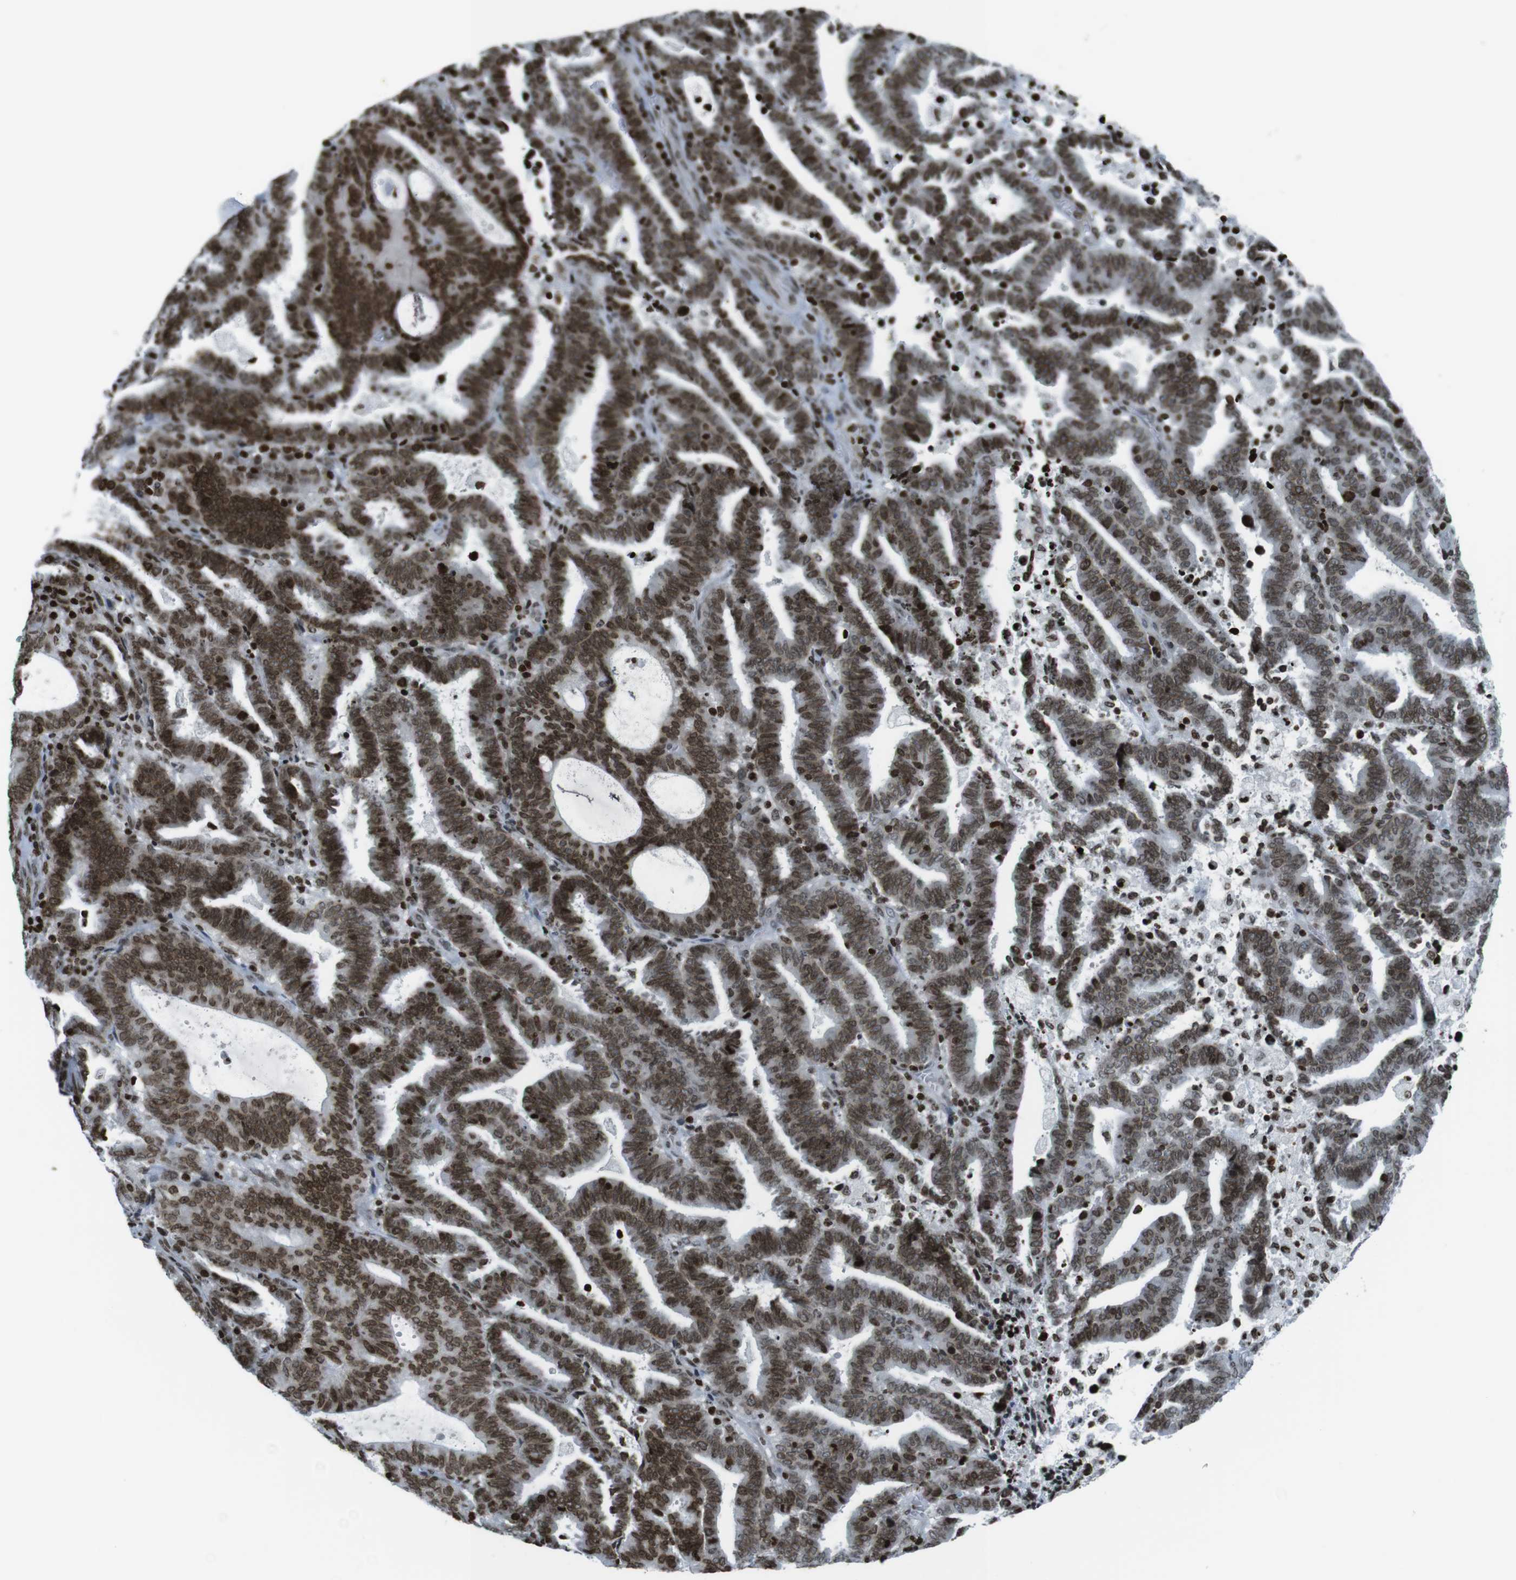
{"staining": {"intensity": "strong", "quantity": ">75%", "location": "nuclear"}, "tissue": "endometrial cancer", "cell_type": "Tumor cells", "image_type": "cancer", "snomed": [{"axis": "morphology", "description": "Adenocarcinoma, NOS"}, {"axis": "topography", "description": "Uterus"}], "caption": "Immunohistochemistry (IHC) micrograph of neoplastic tissue: human endometrial adenocarcinoma stained using immunohistochemistry exhibits high levels of strong protein expression localized specifically in the nuclear of tumor cells, appearing as a nuclear brown color.", "gene": "H2AC8", "patient": {"sex": "female", "age": 83}}